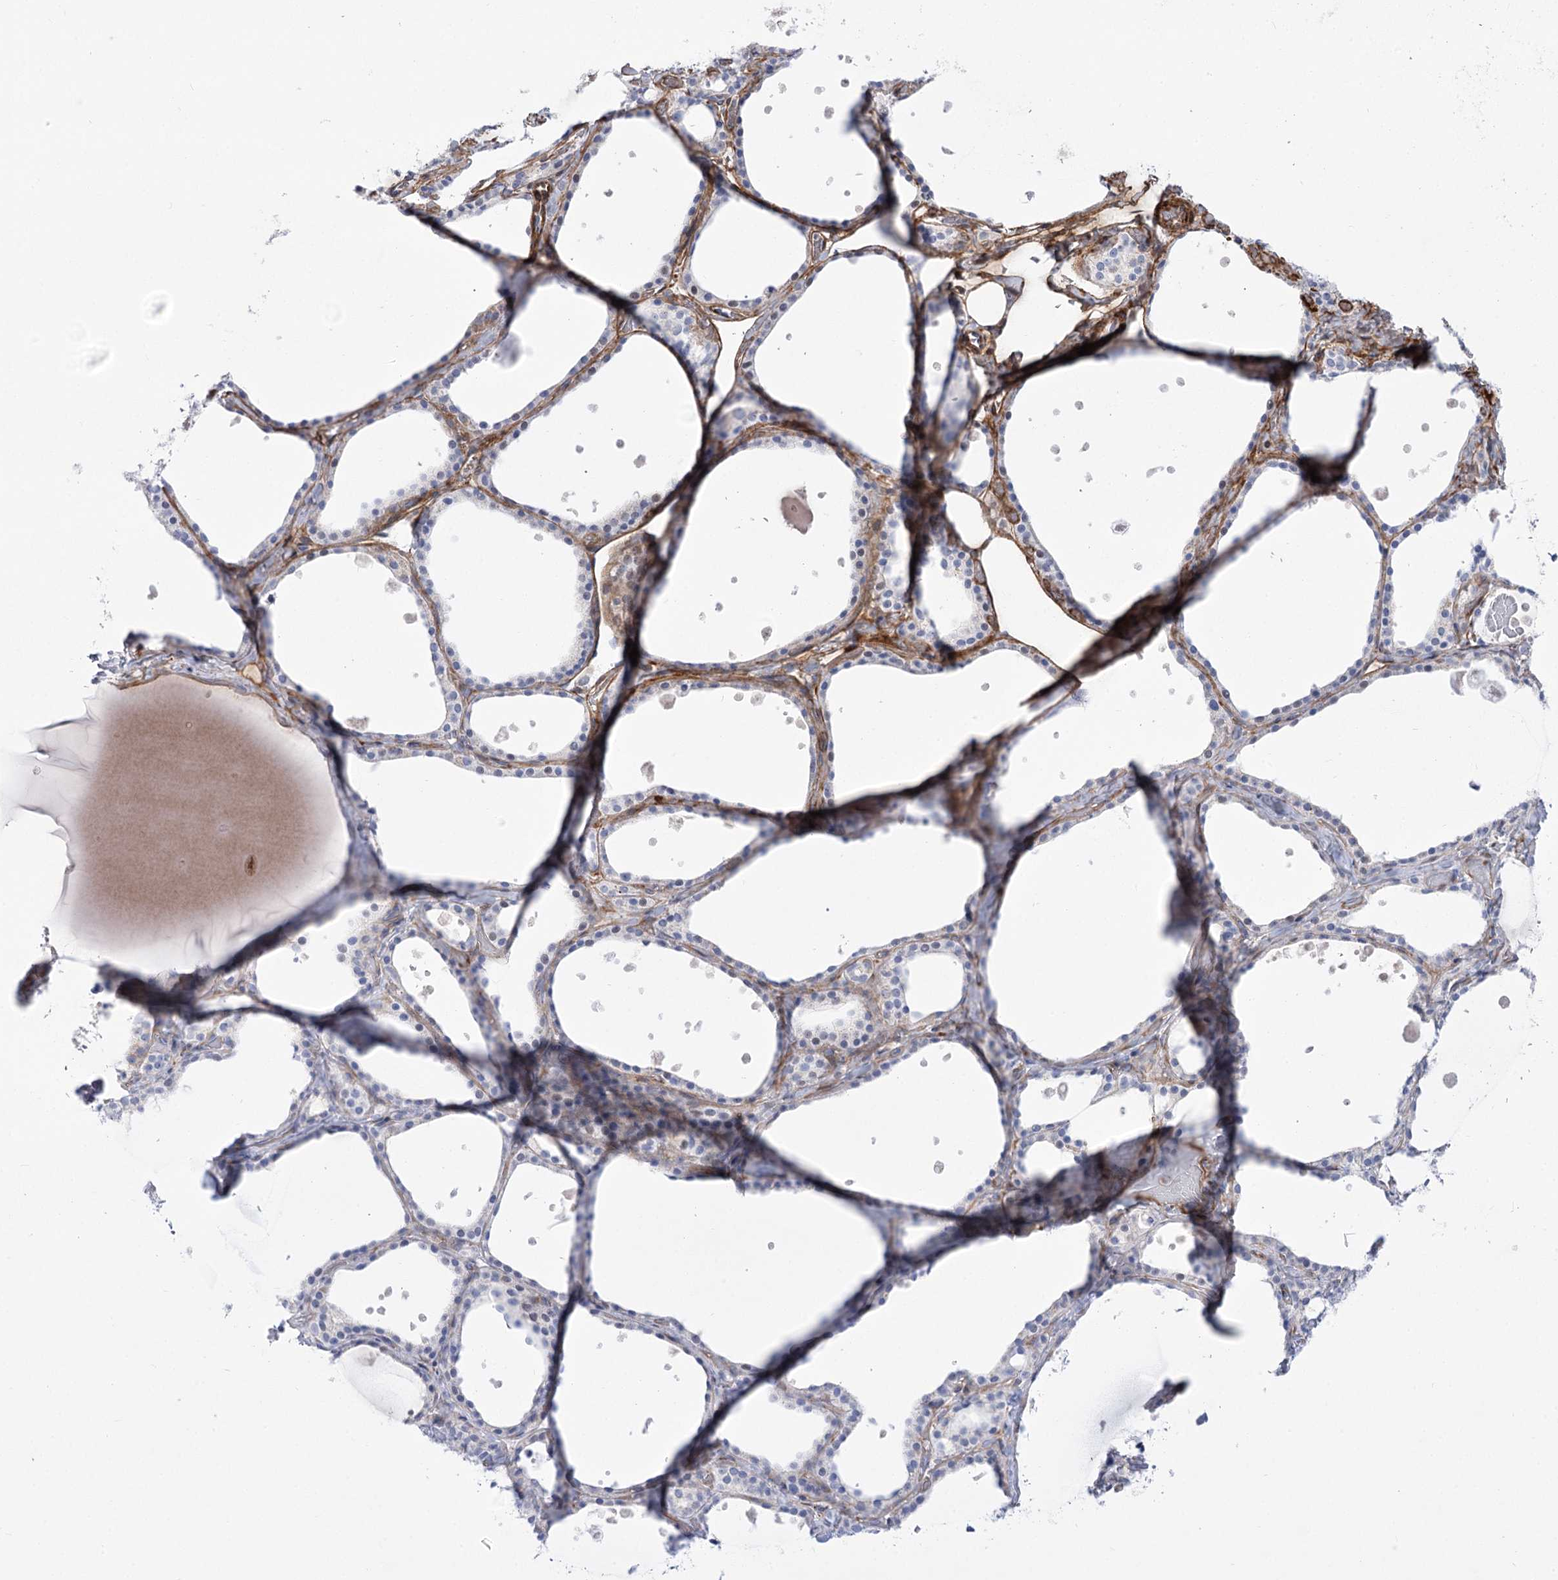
{"staining": {"intensity": "negative", "quantity": "none", "location": "none"}, "tissue": "thyroid gland", "cell_type": "Glandular cells", "image_type": "normal", "snomed": [{"axis": "morphology", "description": "Normal tissue, NOS"}, {"axis": "topography", "description": "Thyroid gland"}], "caption": "This is an immunohistochemistry micrograph of normal thyroid gland. There is no staining in glandular cells.", "gene": "ANKRD23", "patient": {"sex": "female", "age": 44}}